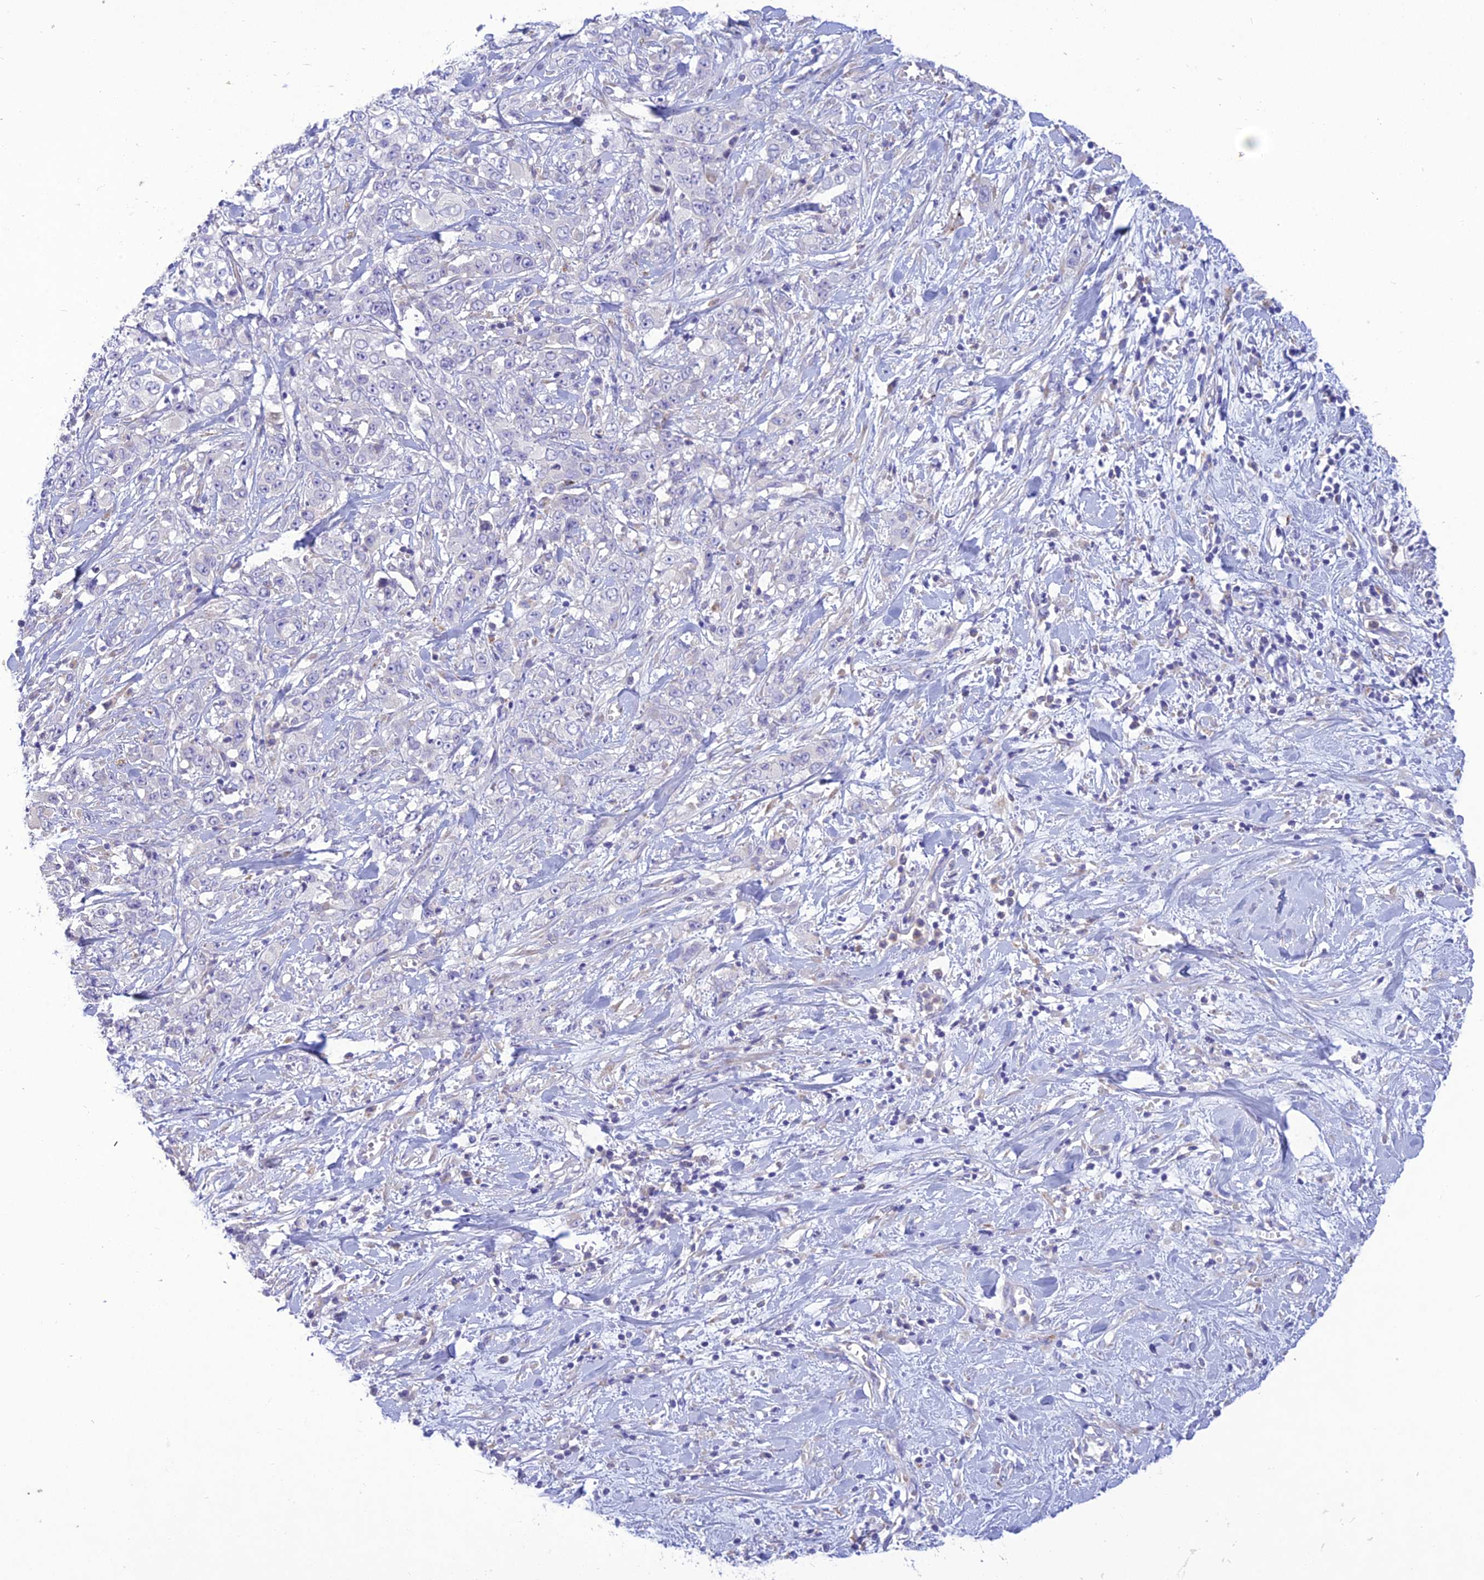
{"staining": {"intensity": "negative", "quantity": "none", "location": "none"}, "tissue": "stomach cancer", "cell_type": "Tumor cells", "image_type": "cancer", "snomed": [{"axis": "morphology", "description": "Adenocarcinoma, NOS"}, {"axis": "topography", "description": "Stomach, upper"}], "caption": "IHC of stomach cancer demonstrates no positivity in tumor cells. The staining was performed using DAB (3,3'-diaminobenzidine) to visualize the protein expression in brown, while the nuclei were stained in blue with hematoxylin (Magnification: 20x).", "gene": "SLC13A5", "patient": {"sex": "male", "age": 62}}